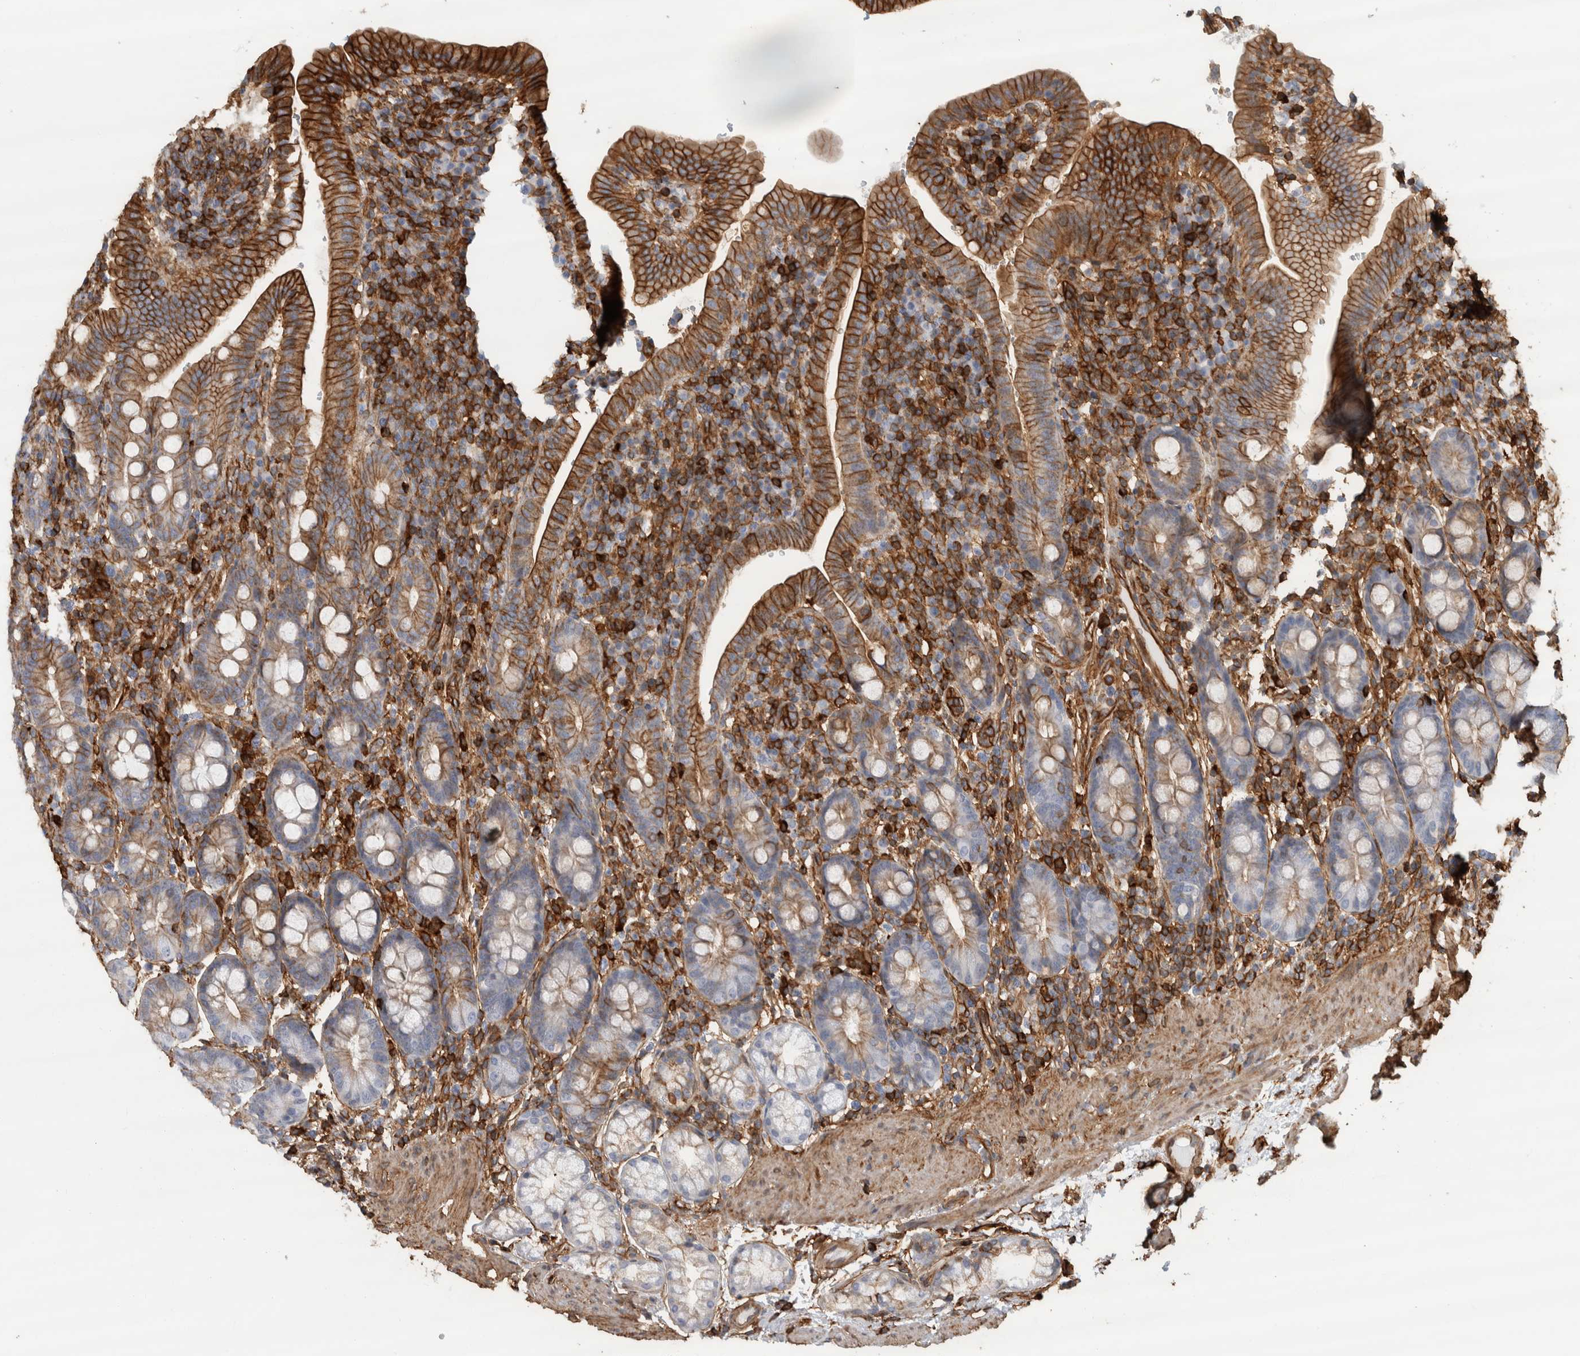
{"staining": {"intensity": "strong", "quantity": "25%-75%", "location": "cytoplasmic/membranous"}, "tissue": "duodenum", "cell_type": "Glandular cells", "image_type": "normal", "snomed": [{"axis": "morphology", "description": "Normal tissue, NOS"}, {"axis": "morphology", "description": "Adenocarcinoma, NOS"}, {"axis": "topography", "description": "Pancreas"}, {"axis": "topography", "description": "Duodenum"}], "caption": "Protein staining of normal duodenum displays strong cytoplasmic/membranous expression in about 25%-75% of glandular cells.", "gene": "AHNAK", "patient": {"sex": "male", "age": 50}}